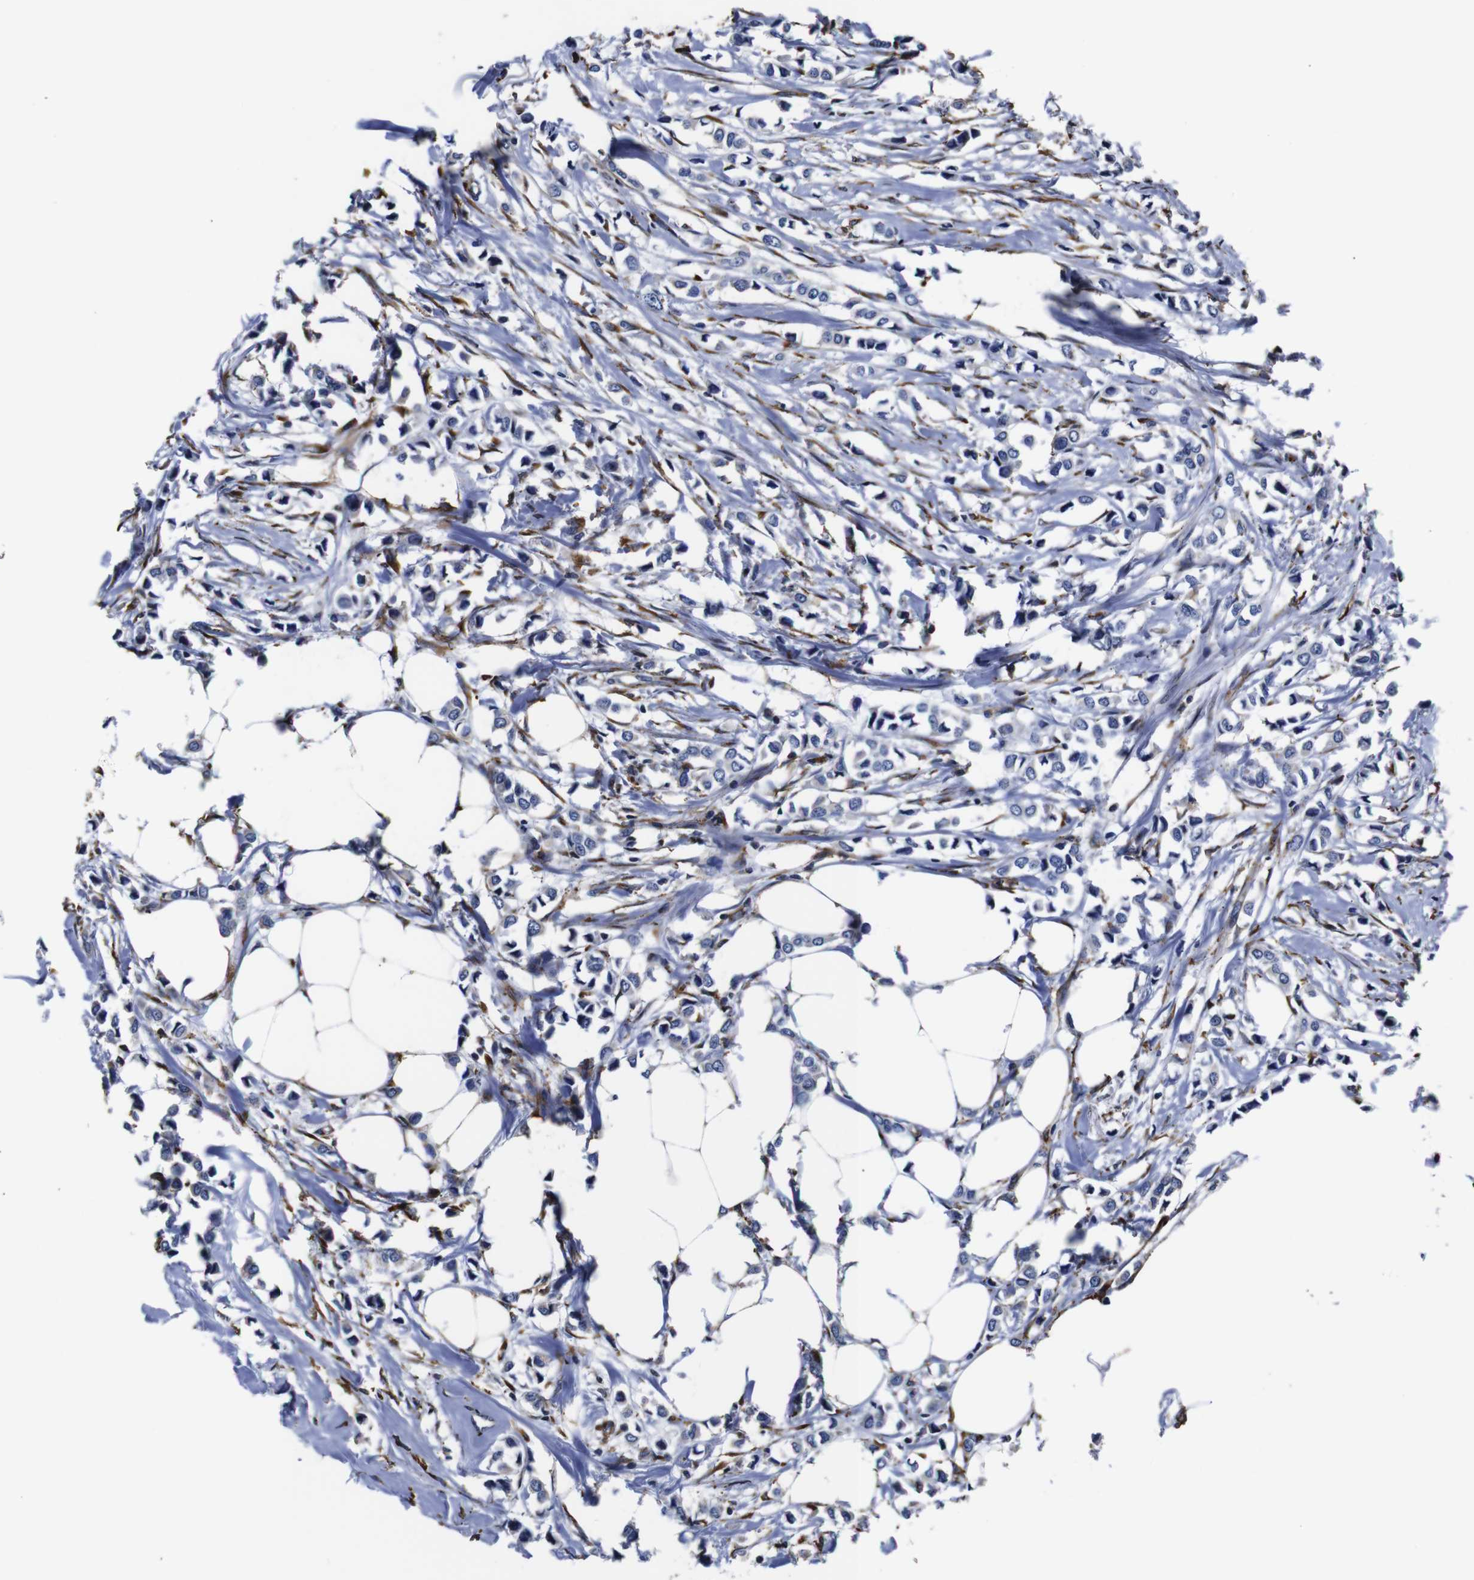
{"staining": {"intensity": "negative", "quantity": "none", "location": "none"}, "tissue": "breast cancer", "cell_type": "Tumor cells", "image_type": "cancer", "snomed": [{"axis": "morphology", "description": "Lobular carcinoma"}, {"axis": "topography", "description": "Breast"}], "caption": "Breast lobular carcinoma was stained to show a protein in brown. There is no significant expression in tumor cells. The staining is performed using DAB brown chromogen with nuclei counter-stained in using hematoxylin.", "gene": "PPIB", "patient": {"sex": "female", "age": 51}}